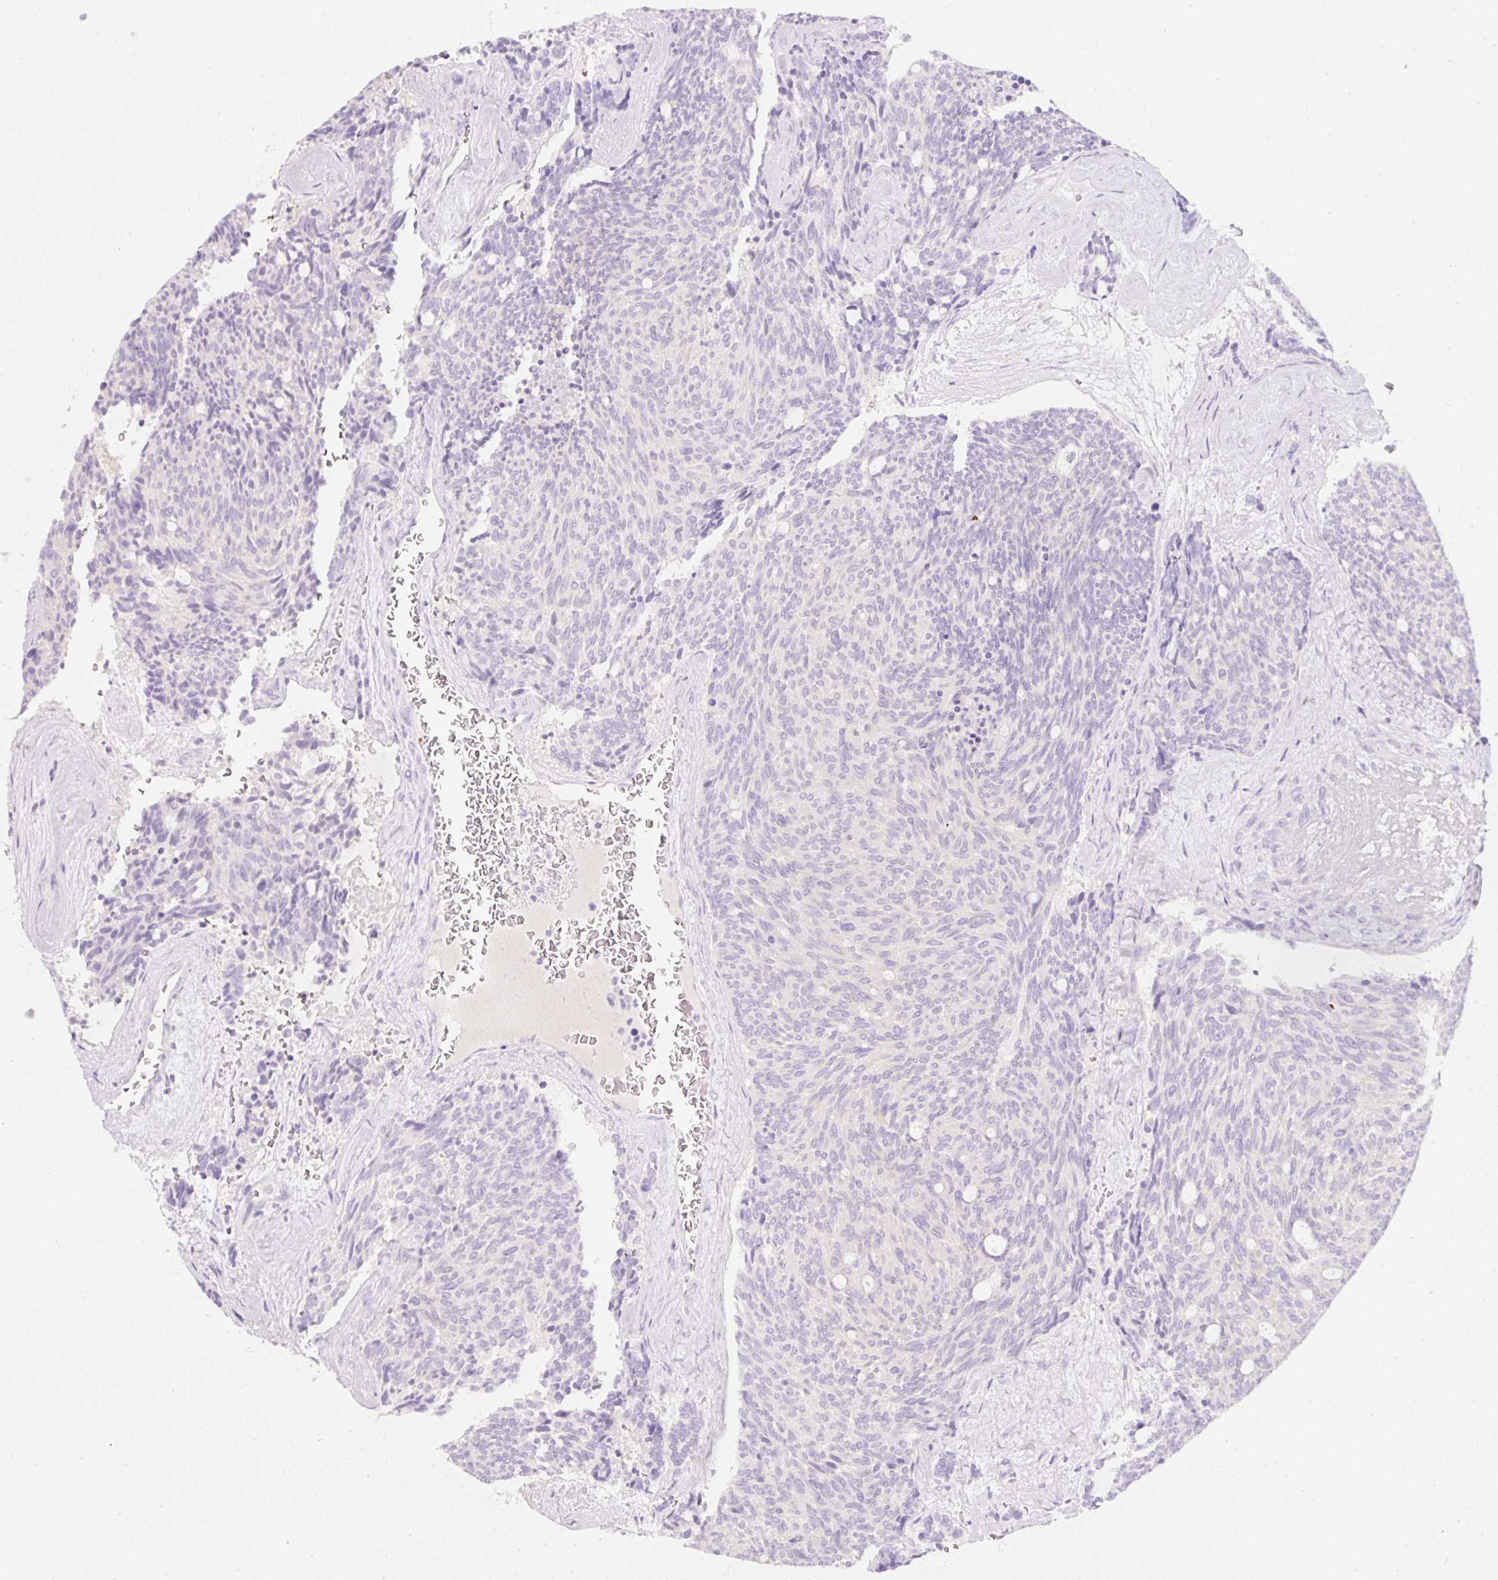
{"staining": {"intensity": "negative", "quantity": "none", "location": "none"}, "tissue": "carcinoid", "cell_type": "Tumor cells", "image_type": "cancer", "snomed": [{"axis": "morphology", "description": "Carcinoid, malignant, NOS"}, {"axis": "topography", "description": "Pancreas"}], "caption": "This is a photomicrograph of immunohistochemistry staining of carcinoid, which shows no positivity in tumor cells.", "gene": "SLC2A2", "patient": {"sex": "female", "age": 54}}